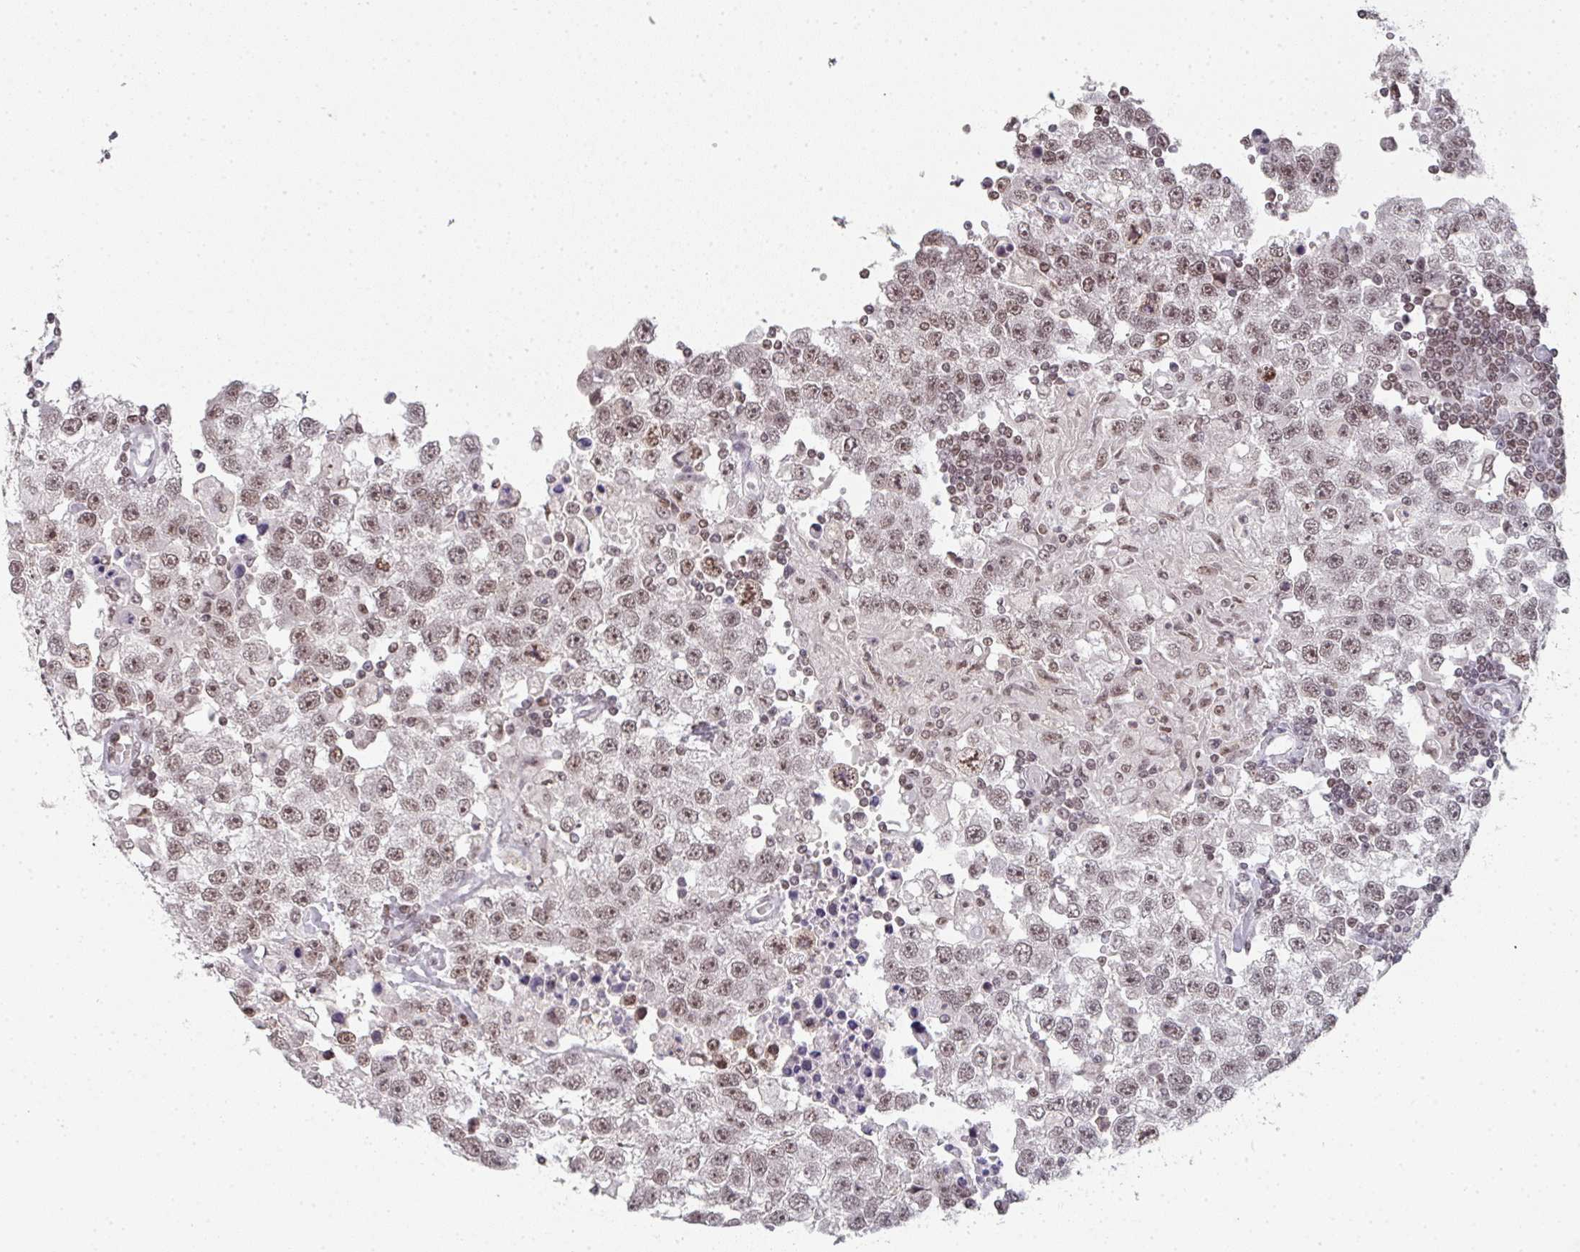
{"staining": {"intensity": "moderate", "quantity": ">75%", "location": "nuclear"}, "tissue": "testis cancer", "cell_type": "Tumor cells", "image_type": "cancer", "snomed": [{"axis": "morphology", "description": "Carcinoma, Embryonal, NOS"}, {"axis": "topography", "description": "Testis"}], "caption": "About >75% of tumor cells in human testis embryonal carcinoma display moderate nuclear protein staining as visualized by brown immunohistochemical staining.", "gene": "DKC1", "patient": {"sex": "male", "age": 83}}